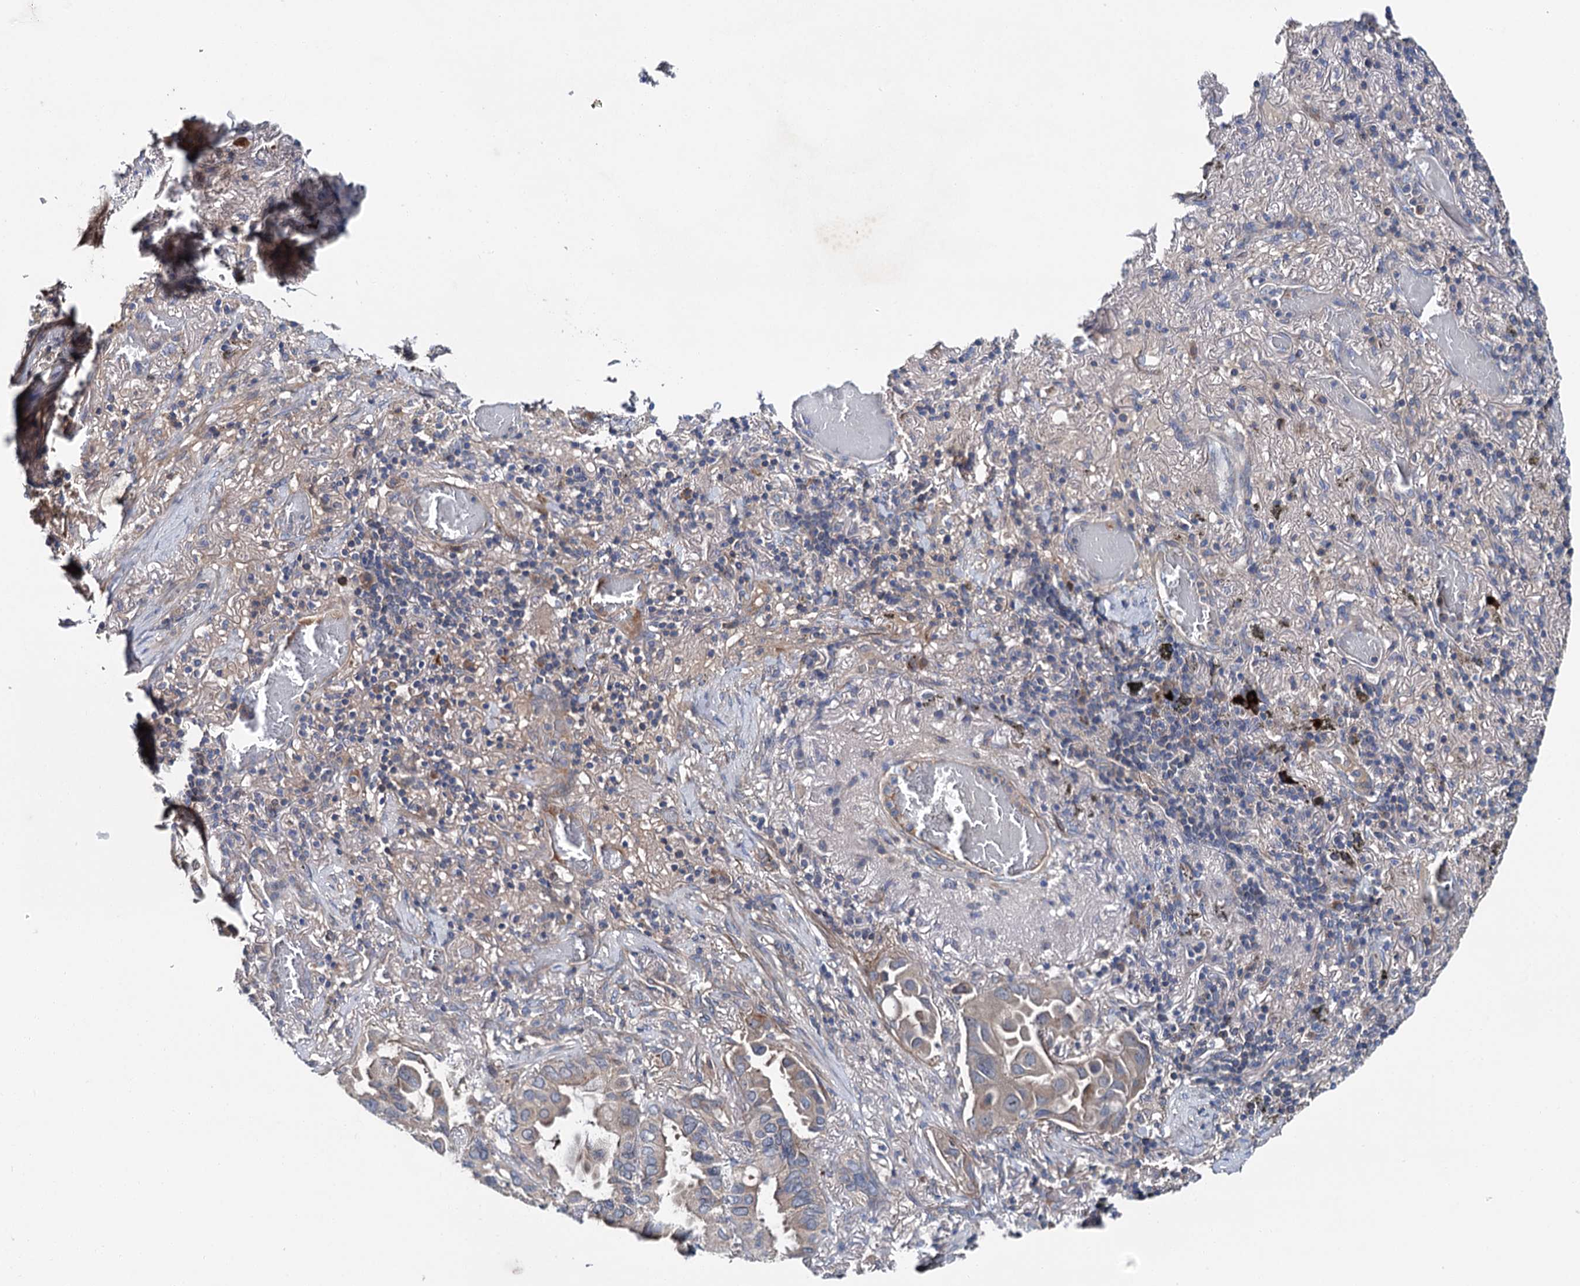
{"staining": {"intensity": "weak", "quantity": "25%-75%", "location": "cytoplasmic/membranous"}, "tissue": "lung cancer", "cell_type": "Tumor cells", "image_type": "cancer", "snomed": [{"axis": "morphology", "description": "Adenocarcinoma, NOS"}, {"axis": "topography", "description": "Lung"}], "caption": "Brown immunohistochemical staining in adenocarcinoma (lung) exhibits weak cytoplasmic/membranous positivity in about 25%-75% of tumor cells. The protein of interest is stained brown, and the nuclei are stained in blue (DAB IHC with brightfield microscopy, high magnification).", "gene": "SLC22A25", "patient": {"sex": "male", "age": 64}}